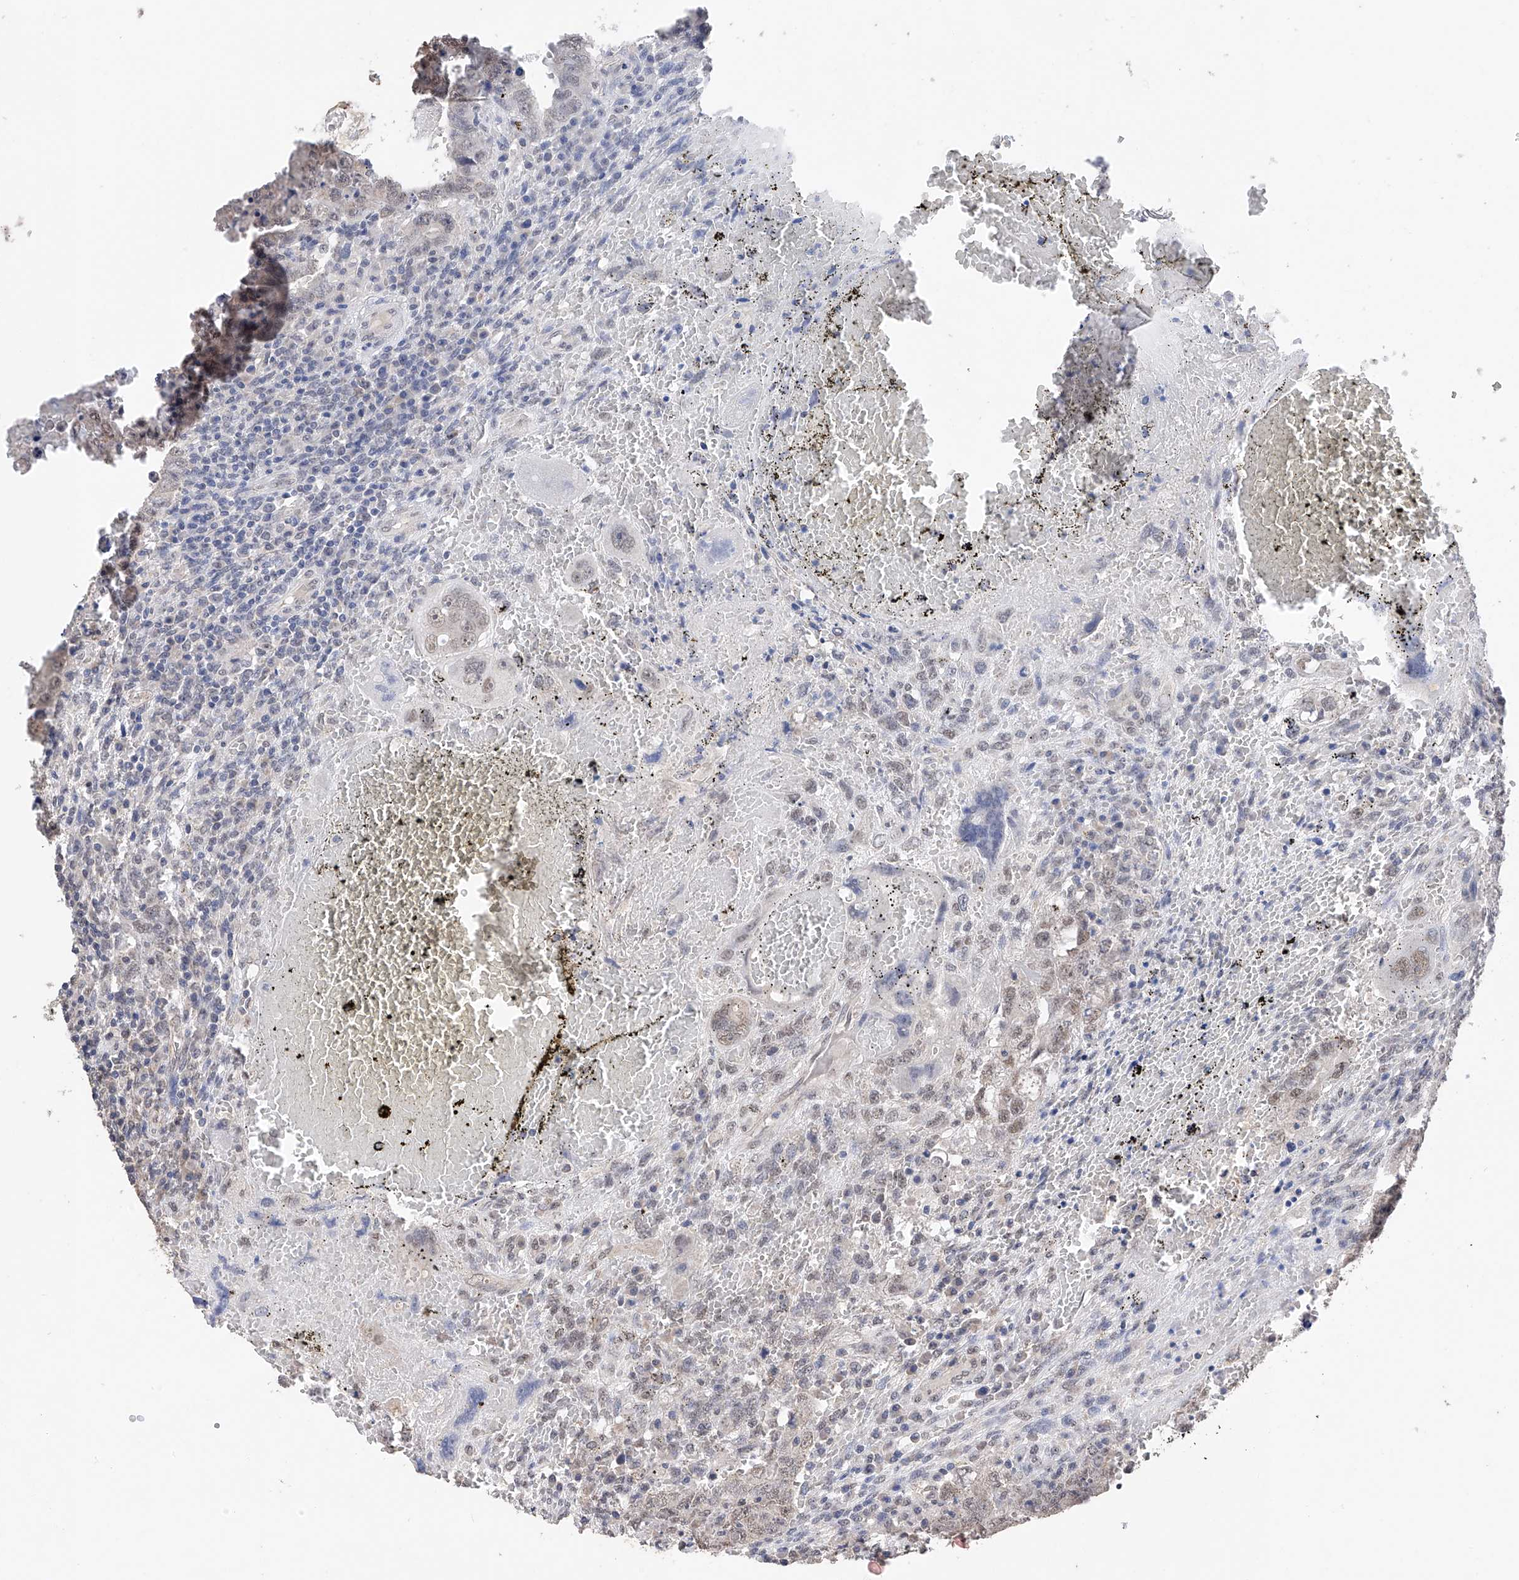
{"staining": {"intensity": "weak", "quantity": "<25%", "location": "nuclear"}, "tissue": "testis cancer", "cell_type": "Tumor cells", "image_type": "cancer", "snomed": [{"axis": "morphology", "description": "Carcinoma, Embryonal, NOS"}, {"axis": "topography", "description": "Testis"}], "caption": "Human embryonal carcinoma (testis) stained for a protein using immunohistochemistry (IHC) demonstrates no positivity in tumor cells.", "gene": "DMAP1", "patient": {"sex": "male", "age": 26}}